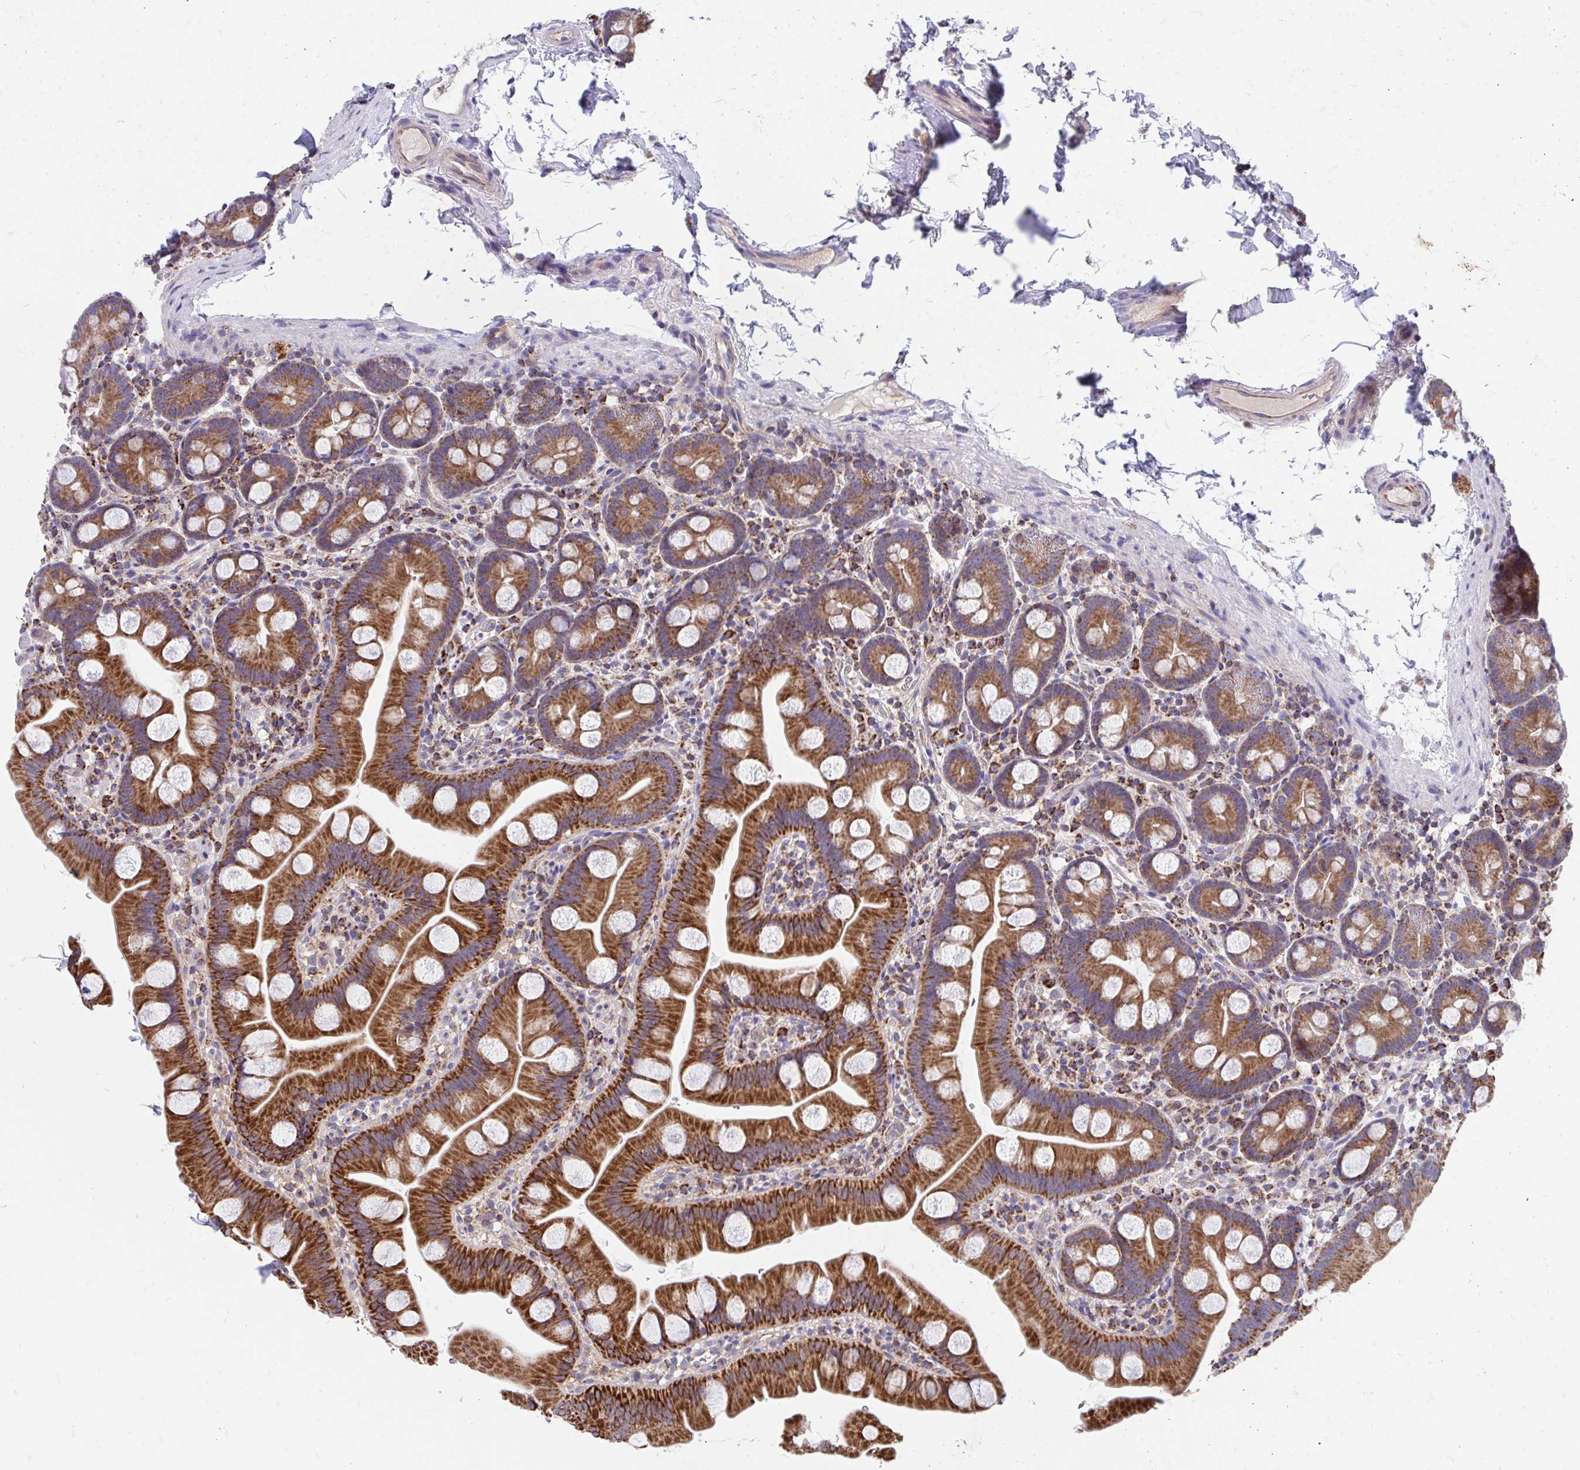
{"staining": {"intensity": "strong", "quantity": ">75%", "location": "cytoplasmic/membranous"}, "tissue": "small intestine", "cell_type": "Glandular cells", "image_type": "normal", "snomed": [{"axis": "morphology", "description": "Normal tissue, NOS"}, {"axis": "topography", "description": "Small intestine"}], "caption": "Glandular cells display high levels of strong cytoplasmic/membranous expression in about >75% of cells in benign small intestine.", "gene": "FHIP1B", "patient": {"sex": "female", "age": 68}}